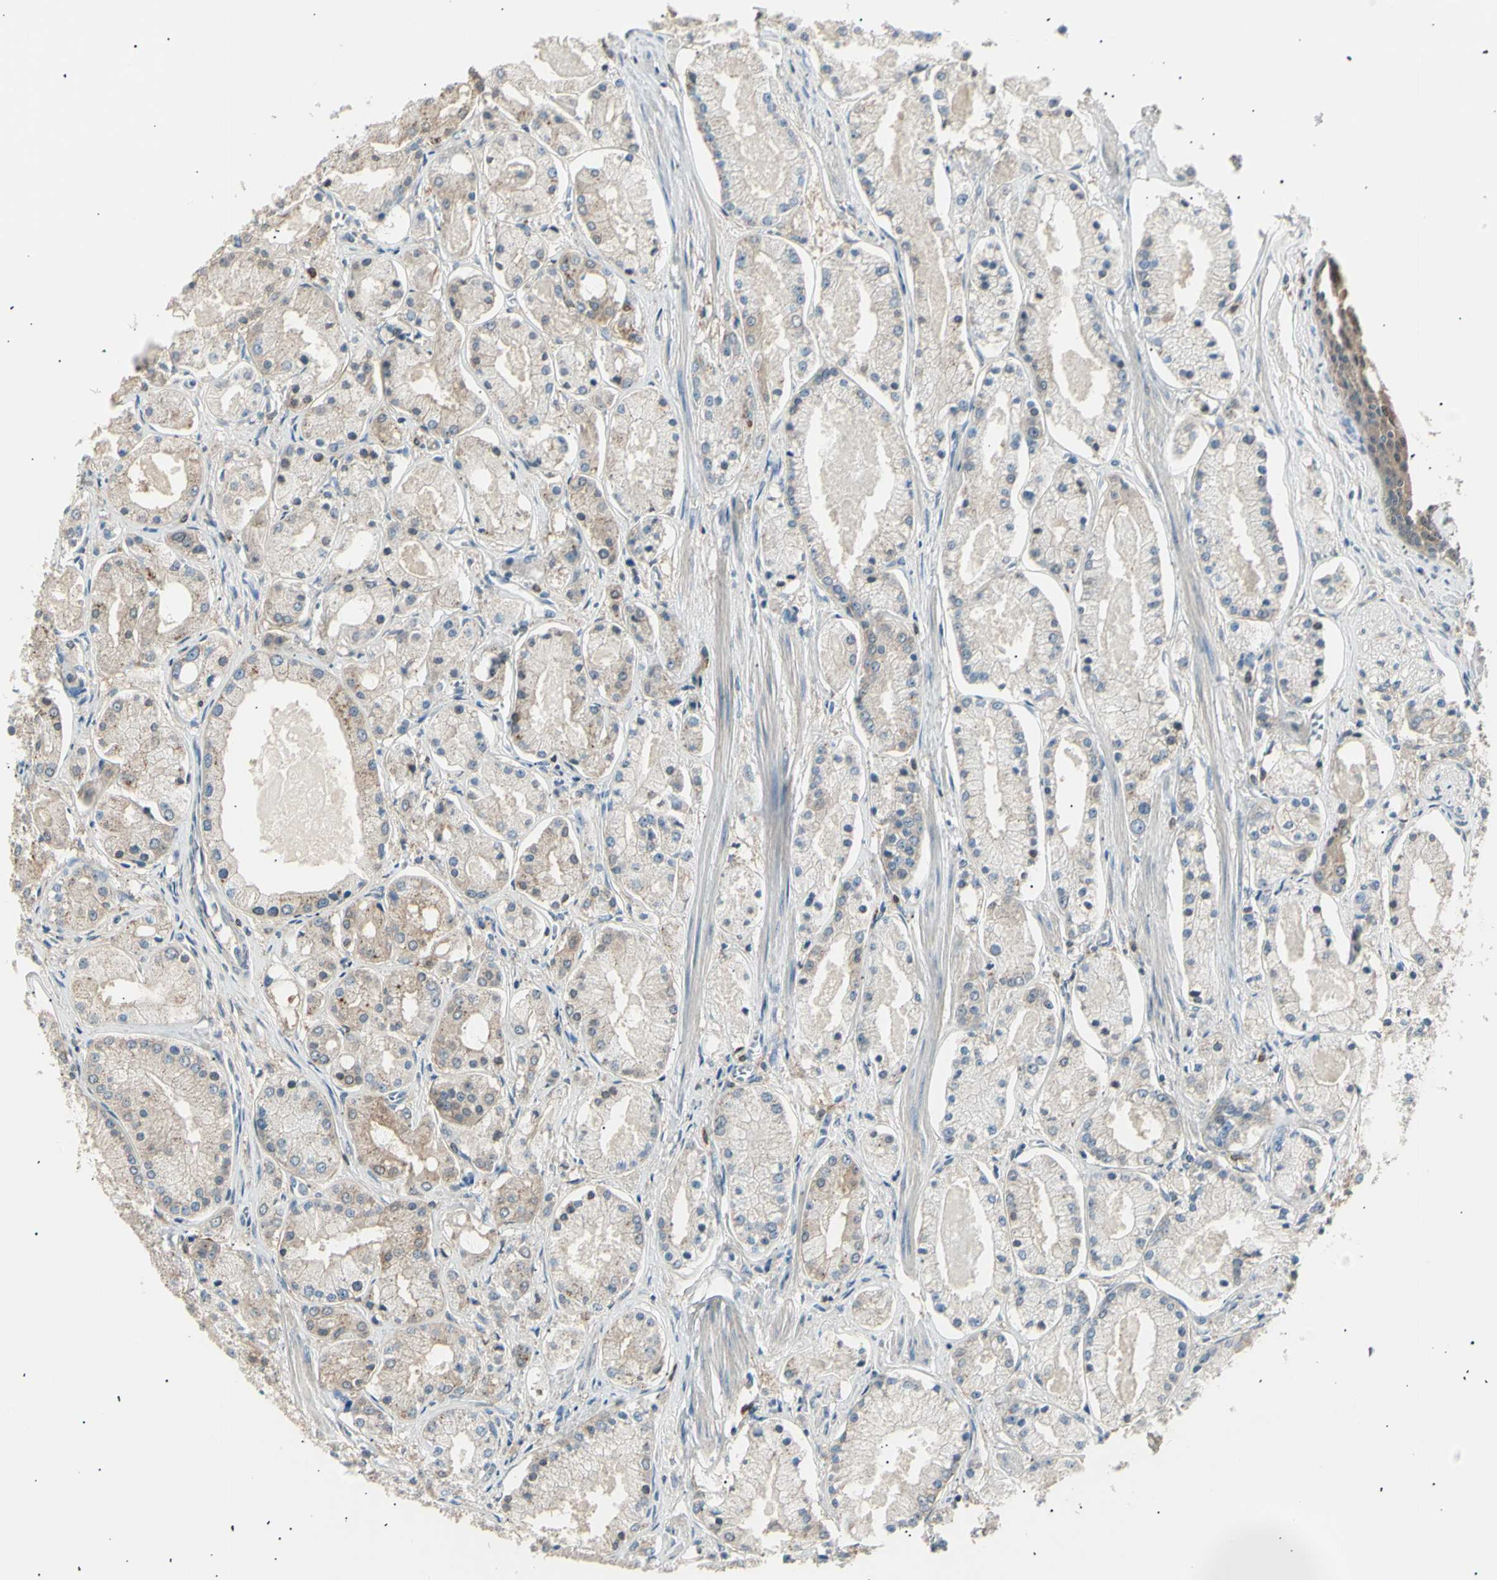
{"staining": {"intensity": "weak", "quantity": "25%-75%", "location": "cytoplasmic/membranous"}, "tissue": "prostate cancer", "cell_type": "Tumor cells", "image_type": "cancer", "snomed": [{"axis": "morphology", "description": "Adenocarcinoma, High grade"}, {"axis": "topography", "description": "Prostate"}], "caption": "Immunohistochemistry (IHC) histopathology image of neoplastic tissue: prostate high-grade adenocarcinoma stained using IHC exhibits low levels of weak protein expression localized specifically in the cytoplasmic/membranous of tumor cells, appearing as a cytoplasmic/membranous brown color.", "gene": "LHPP", "patient": {"sex": "male", "age": 66}}